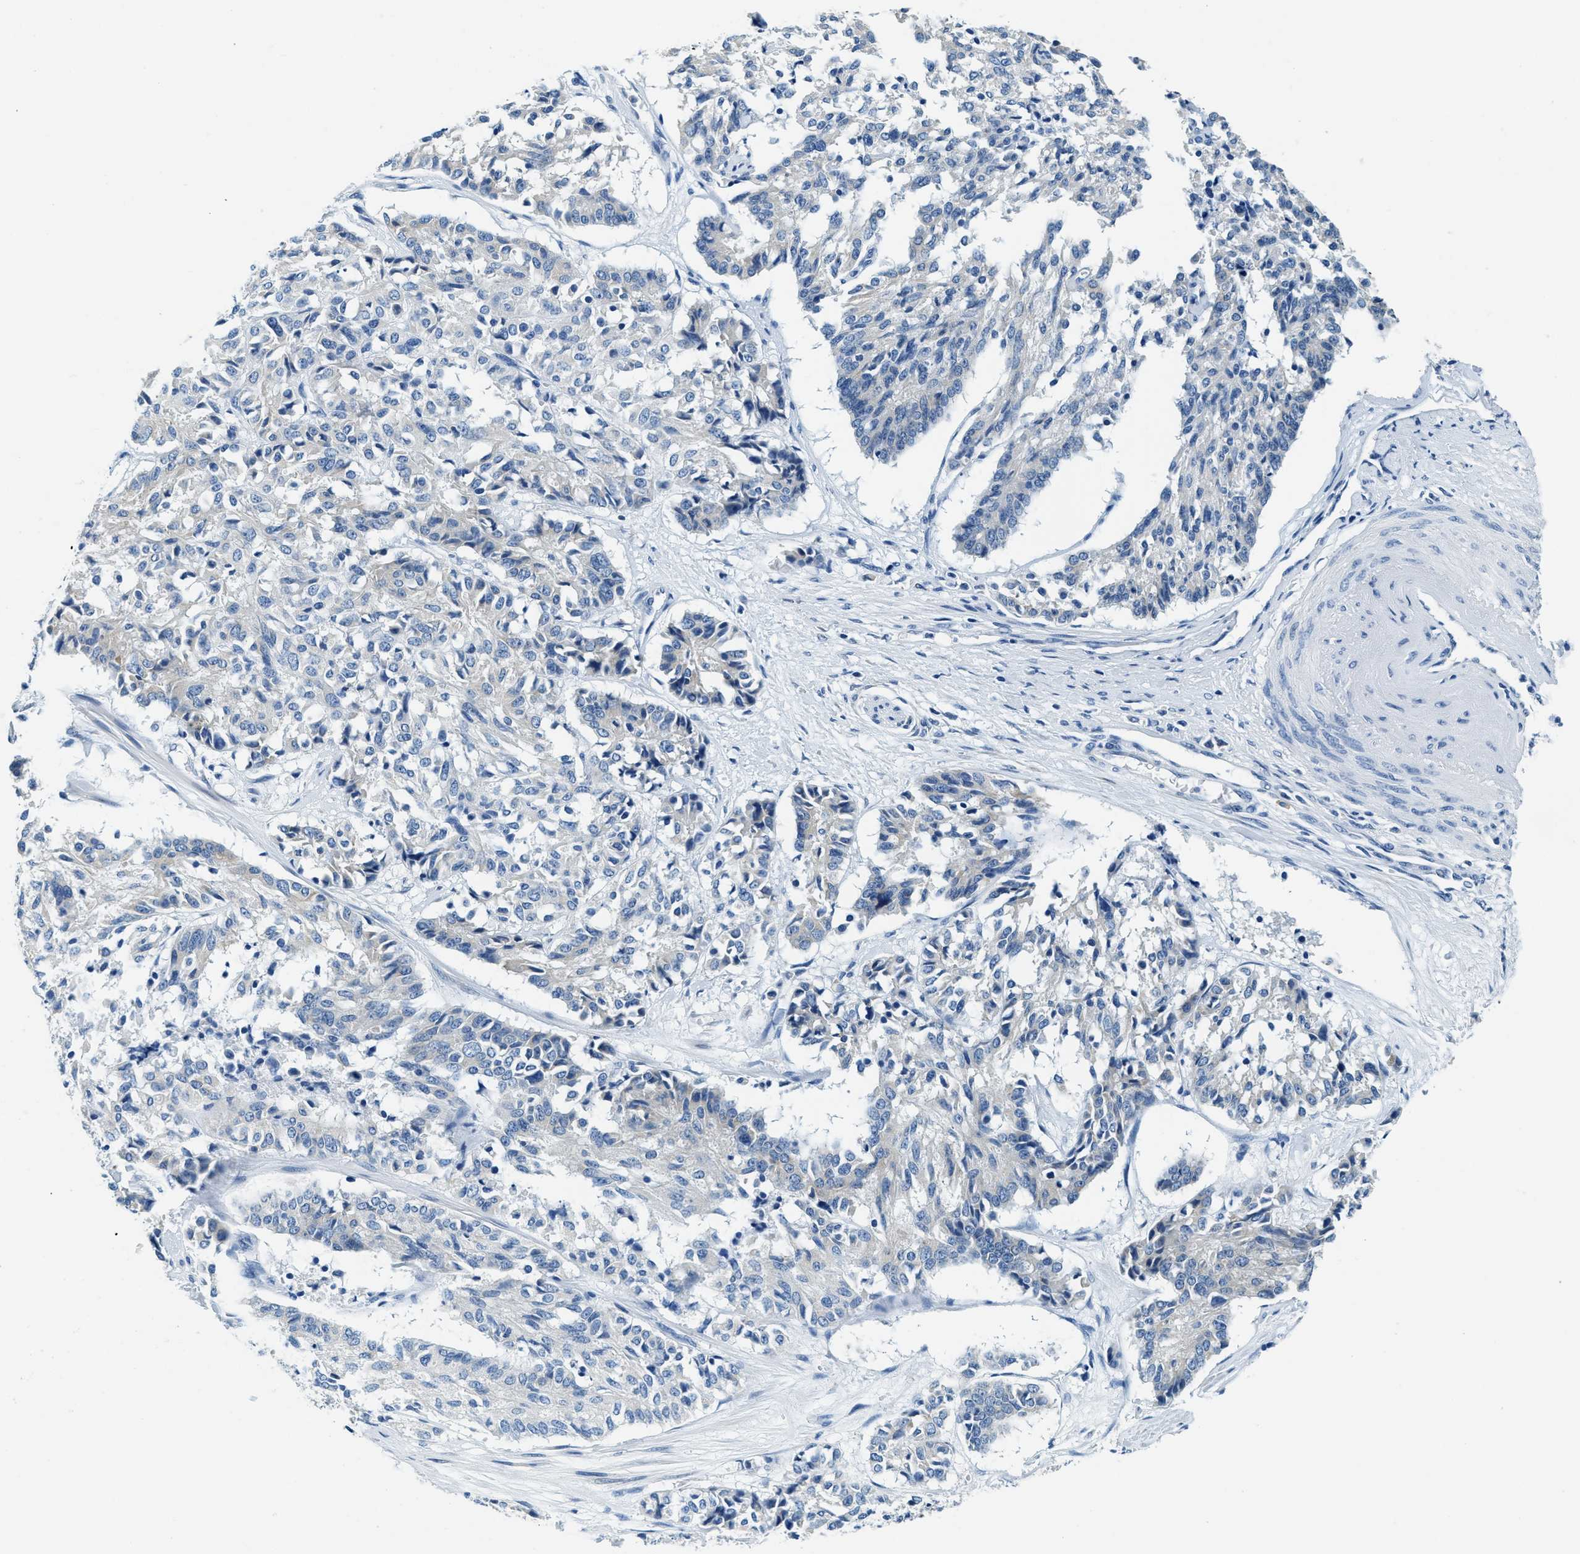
{"staining": {"intensity": "negative", "quantity": "none", "location": "none"}, "tissue": "cervical cancer", "cell_type": "Tumor cells", "image_type": "cancer", "snomed": [{"axis": "morphology", "description": "Squamous cell carcinoma, NOS"}, {"axis": "topography", "description": "Cervix"}], "caption": "The immunohistochemistry histopathology image has no significant staining in tumor cells of squamous cell carcinoma (cervical) tissue. (Brightfield microscopy of DAB (3,3'-diaminobenzidine) immunohistochemistry (IHC) at high magnification).", "gene": "UBAC2", "patient": {"sex": "female", "age": 35}}